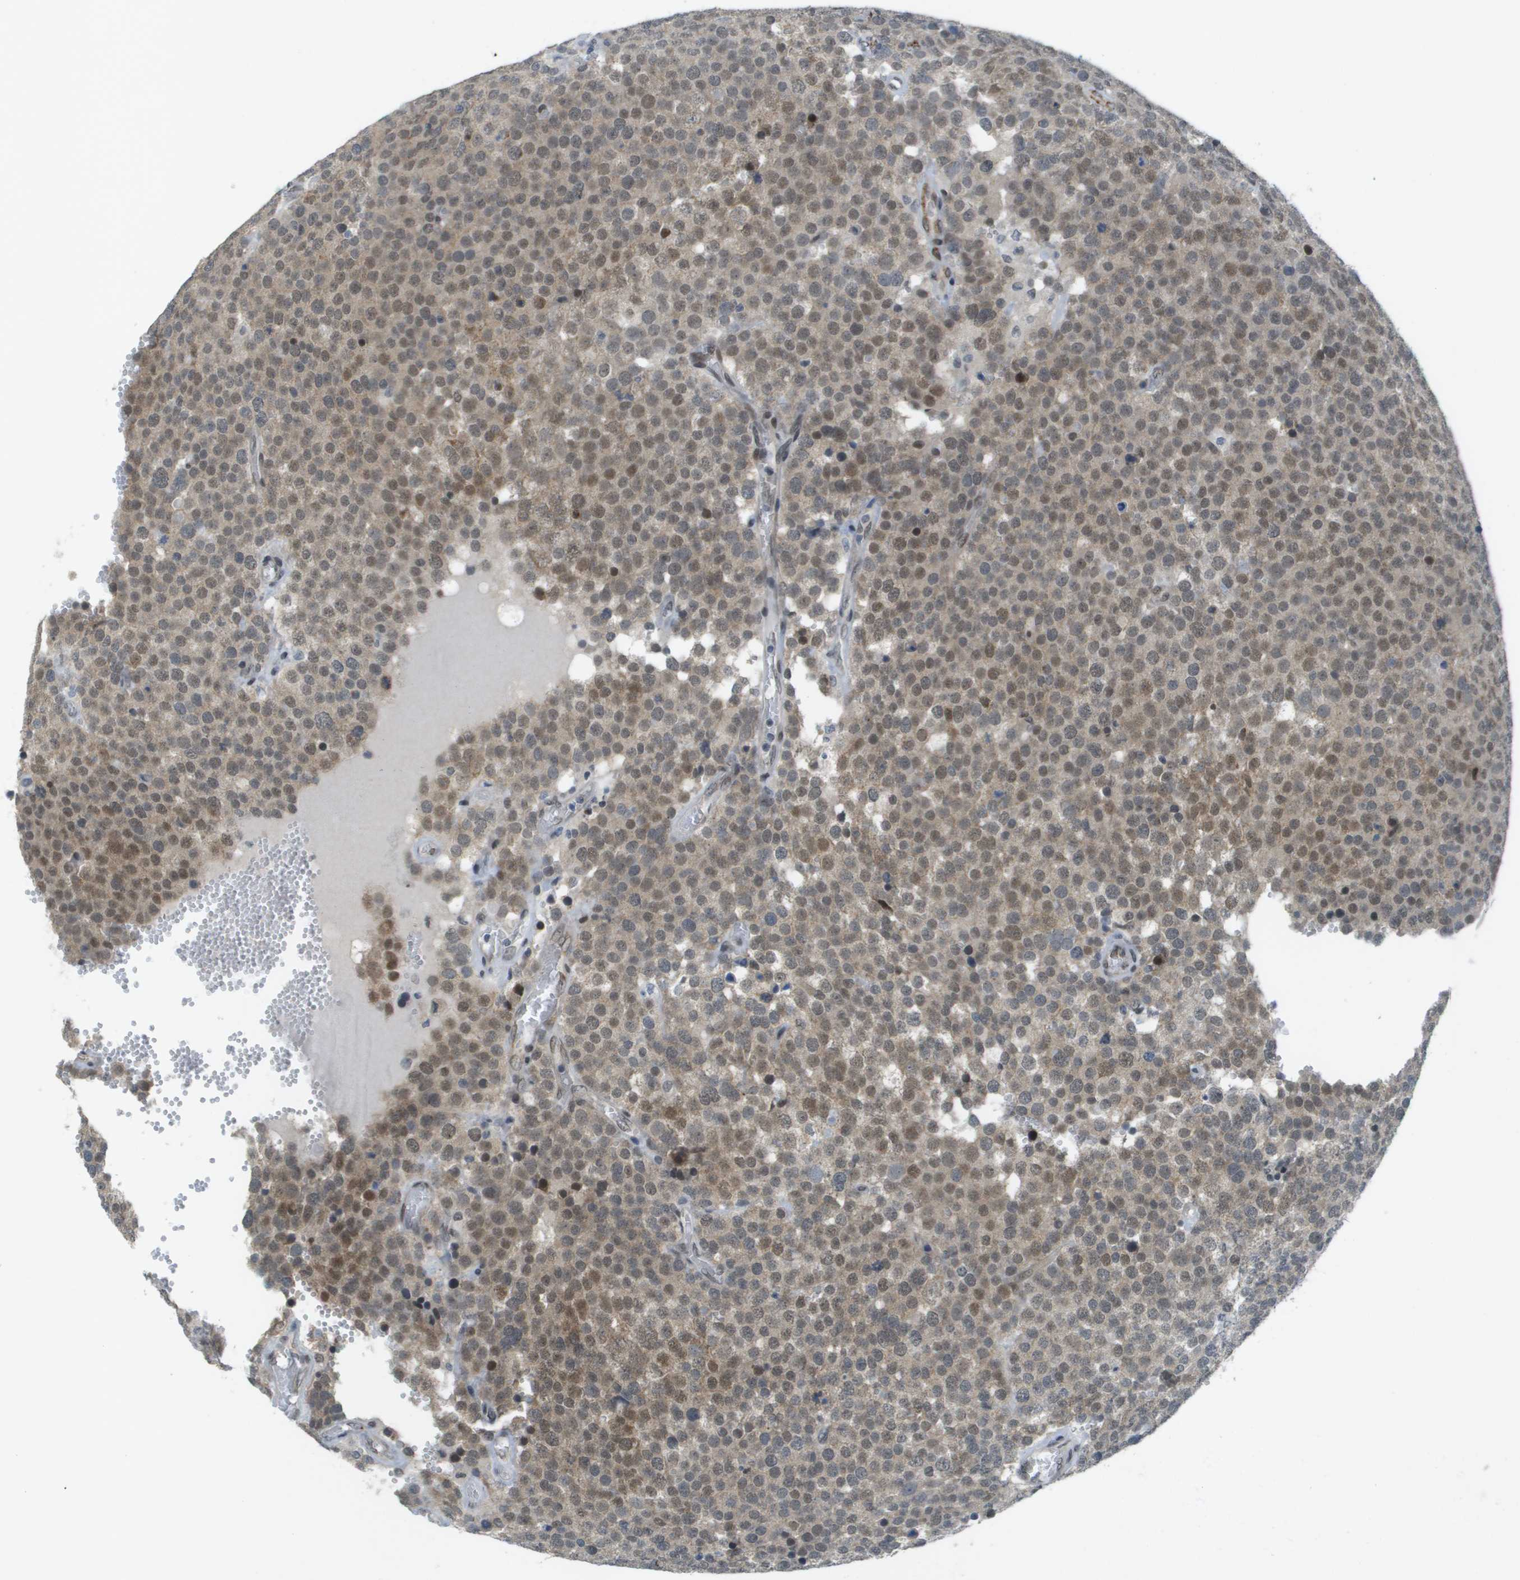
{"staining": {"intensity": "moderate", "quantity": ">75%", "location": "nuclear"}, "tissue": "testis cancer", "cell_type": "Tumor cells", "image_type": "cancer", "snomed": [{"axis": "morphology", "description": "Normal tissue, NOS"}, {"axis": "morphology", "description": "Seminoma, NOS"}, {"axis": "topography", "description": "Testis"}], "caption": "A medium amount of moderate nuclear expression is identified in approximately >75% of tumor cells in testis cancer (seminoma) tissue.", "gene": "ARID1B", "patient": {"sex": "male", "age": 71}}